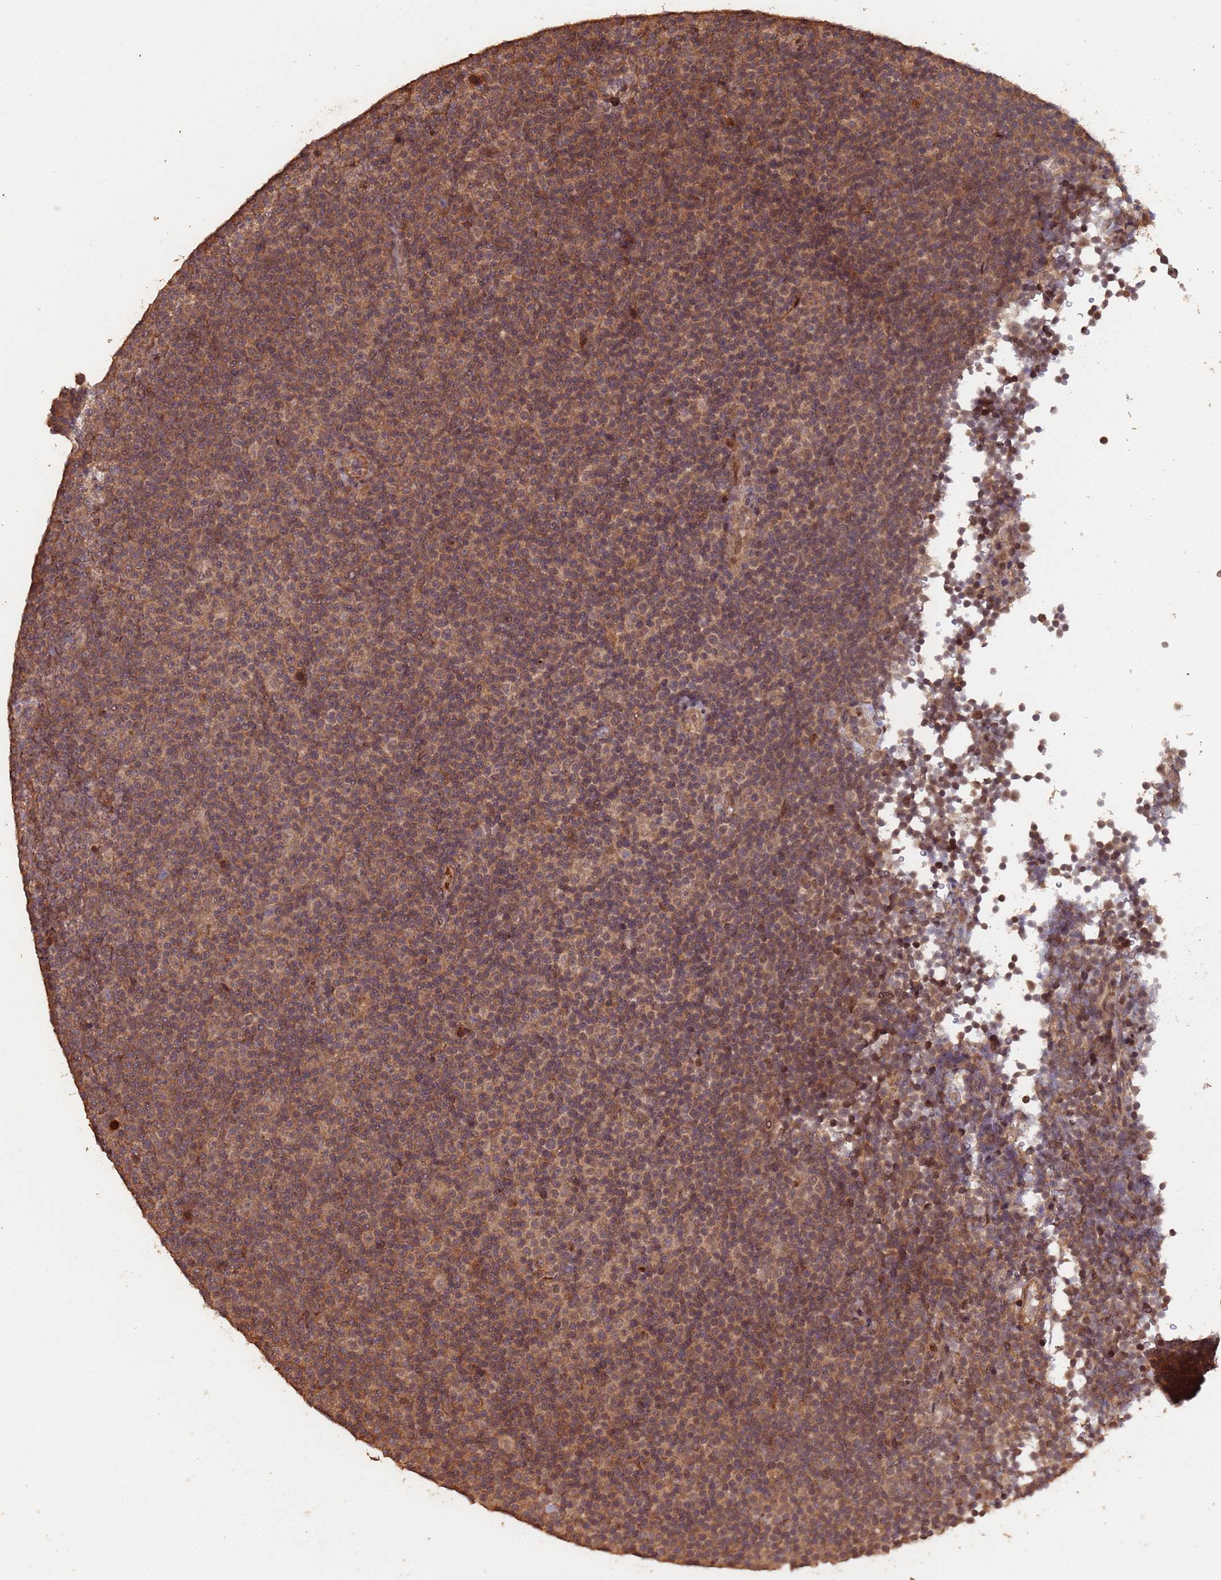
{"staining": {"intensity": "moderate", "quantity": ">75%", "location": "cytoplasmic/membranous"}, "tissue": "lymphoma", "cell_type": "Tumor cells", "image_type": "cancer", "snomed": [{"axis": "morphology", "description": "Malignant lymphoma, non-Hodgkin's type, Low grade"}, {"axis": "topography", "description": "Lymph node"}], "caption": "The photomicrograph reveals a brown stain indicating the presence of a protein in the cytoplasmic/membranous of tumor cells in lymphoma.", "gene": "FRAT1", "patient": {"sex": "female", "age": 67}}